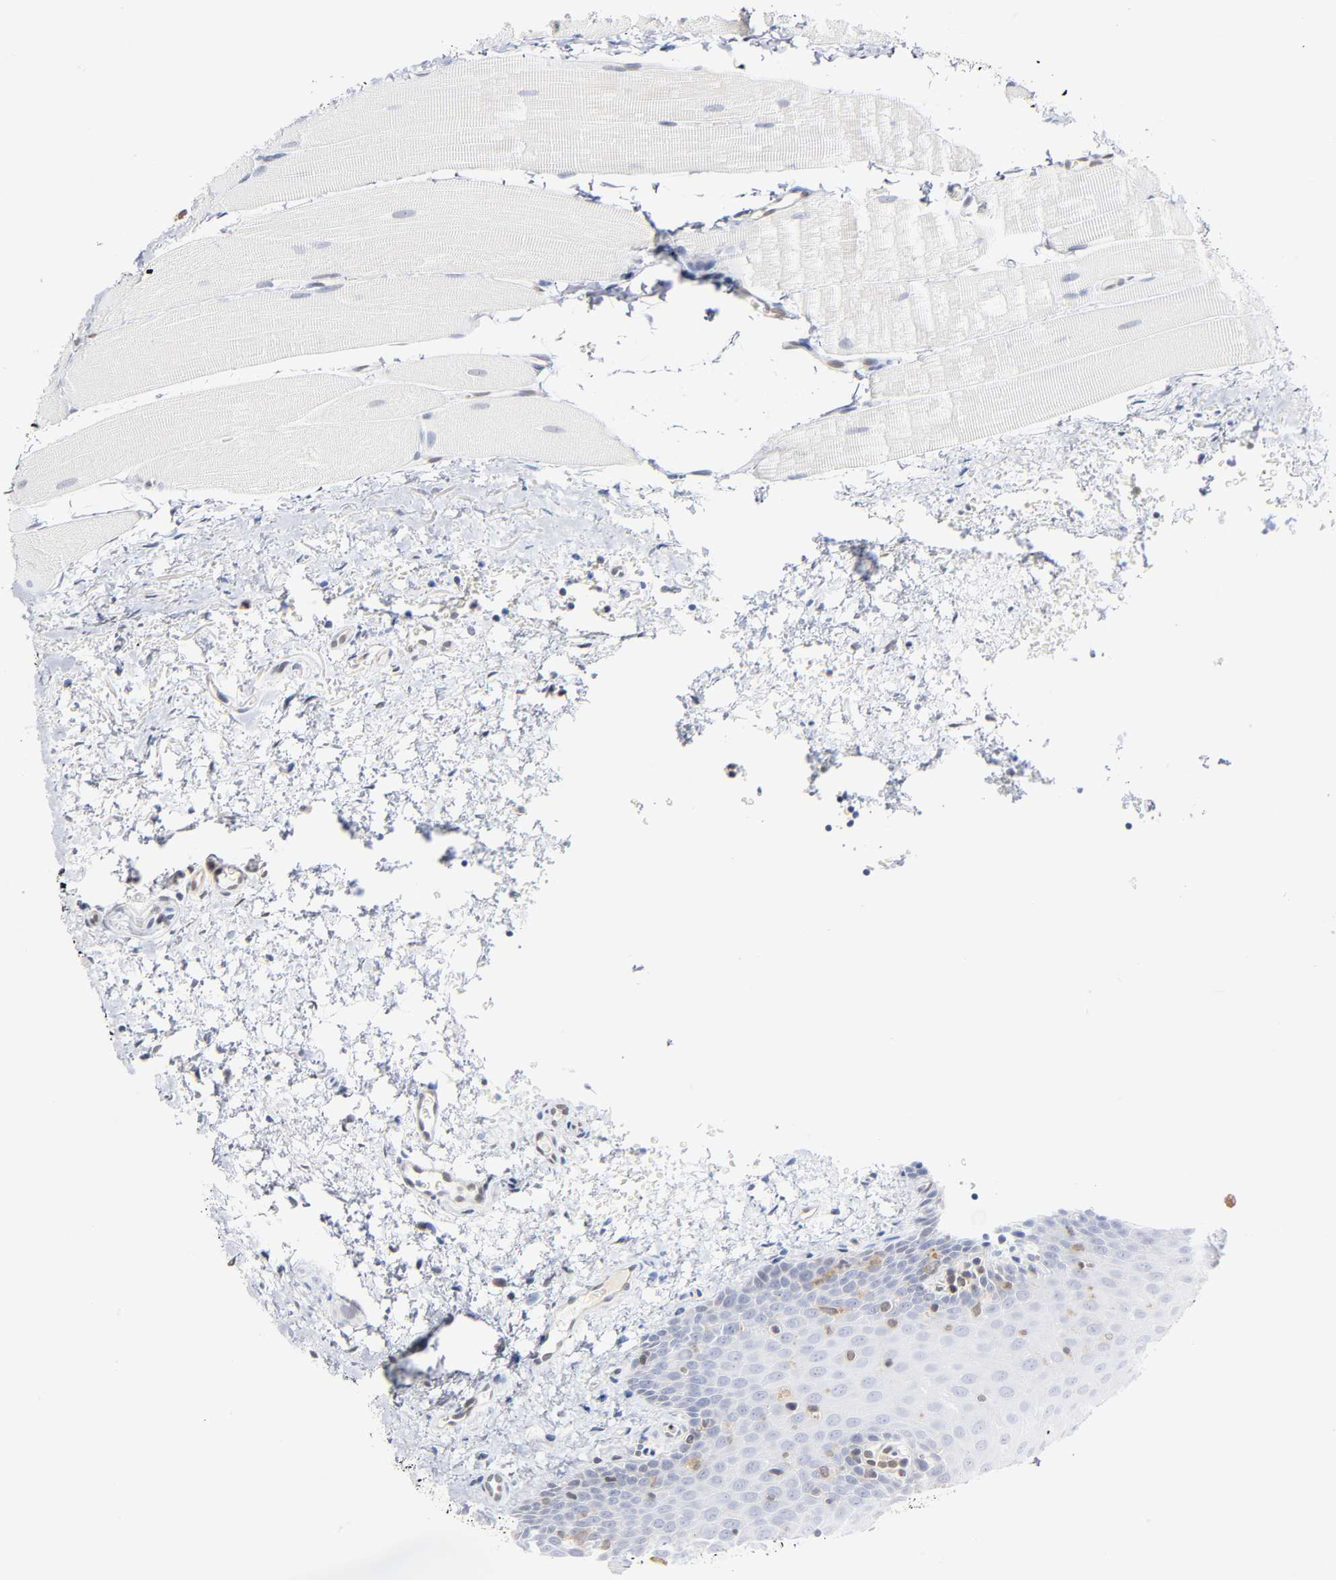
{"staining": {"intensity": "negative", "quantity": "none", "location": "none"}, "tissue": "oral mucosa", "cell_type": "Squamous epithelial cells", "image_type": "normal", "snomed": [{"axis": "morphology", "description": "Normal tissue, NOS"}, {"axis": "topography", "description": "Oral tissue"}], "caption": "Unremarkable oral mucosa was stained to show a protein in brown. There is no significant expression in squamous epithelial cells. (DAB immunohistochemistry, high magnification).", "gene": "DFFB", "patient": {"sex": "male", "age": 20}}